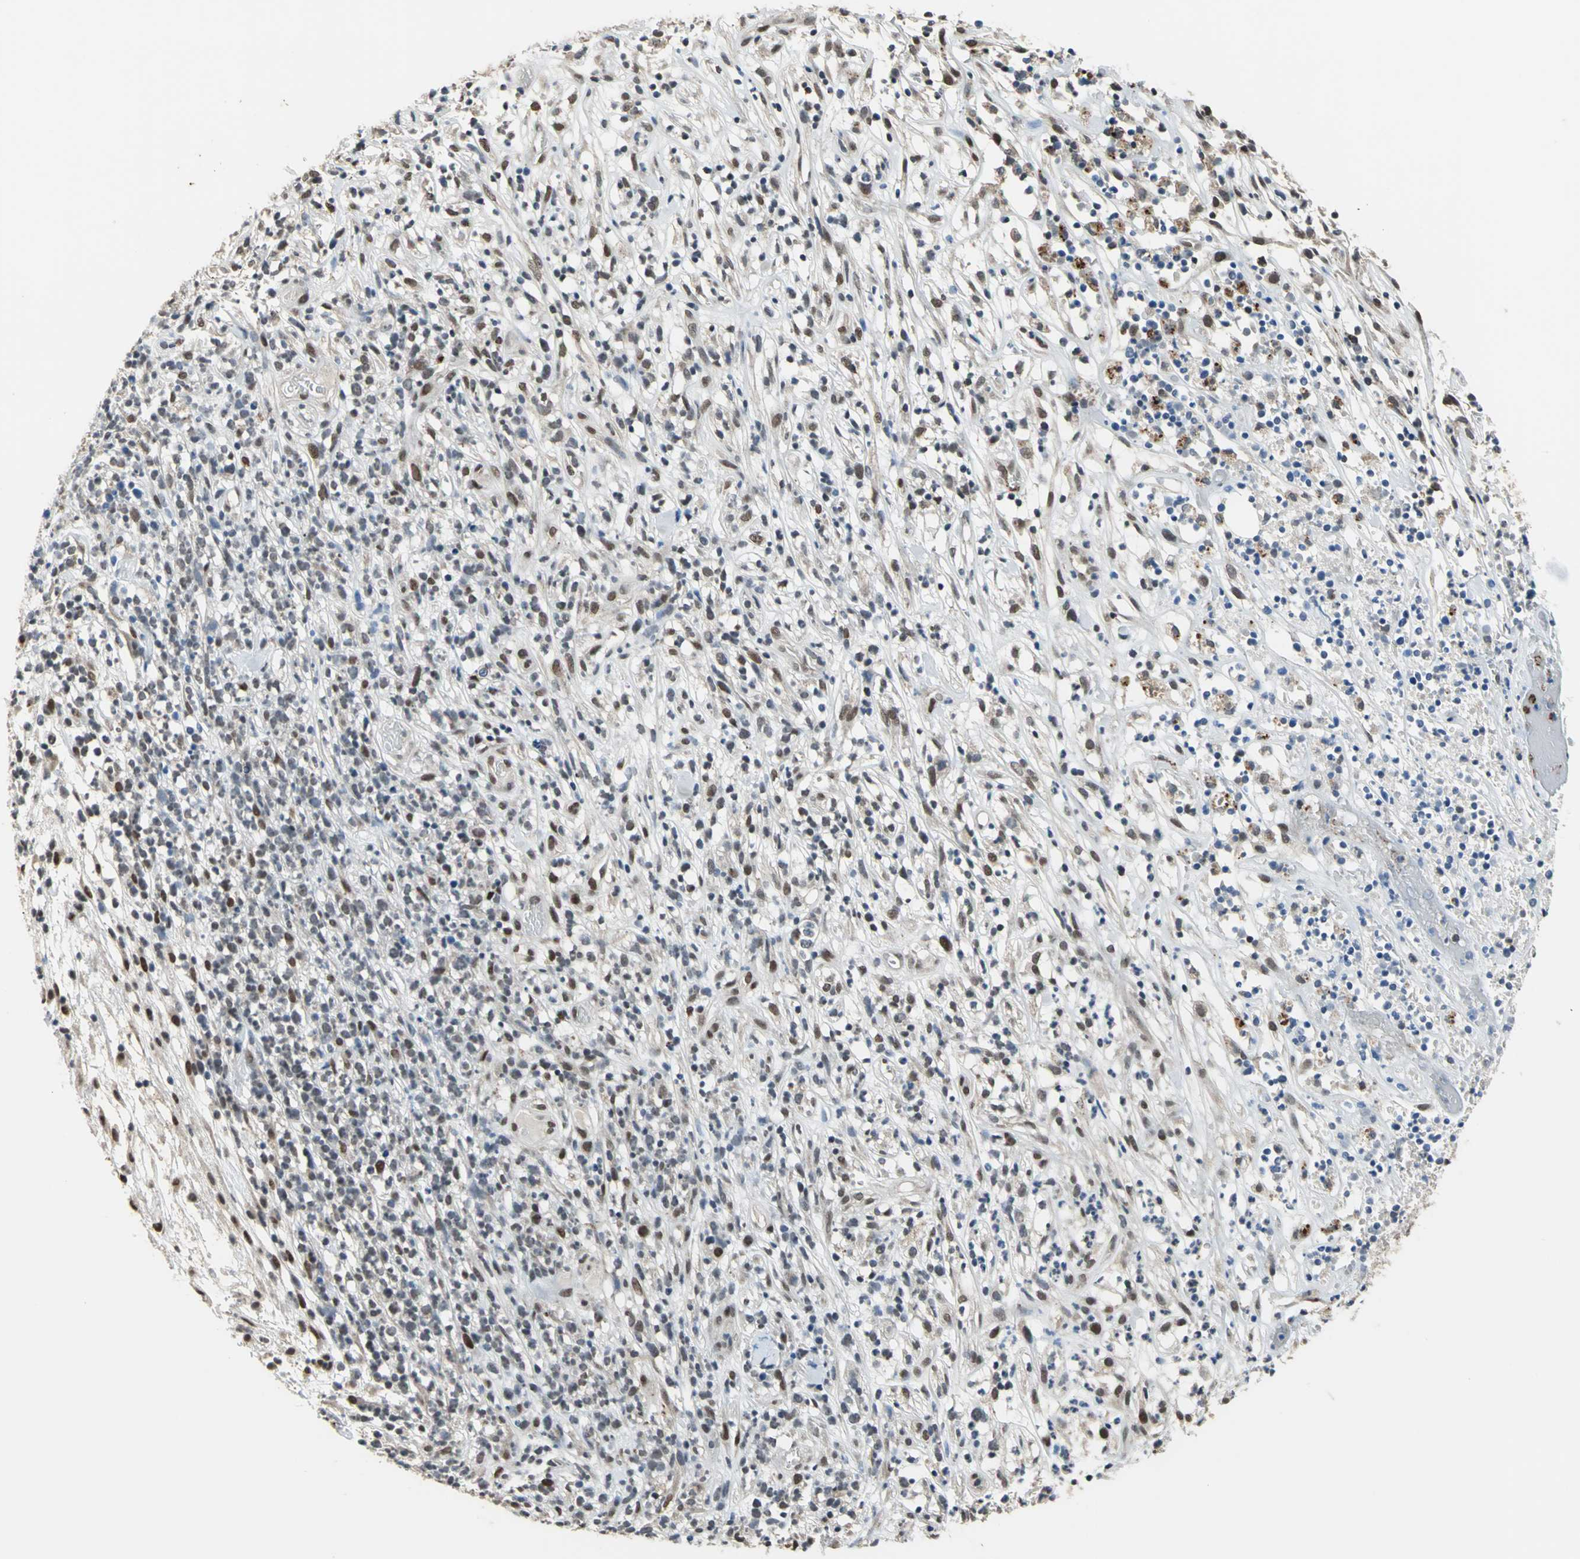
{"staining": {"intensity": "moderate", "quantity": "<25%", "location": "nuclear"}, "tissue": "lymphoma", "cell_type": "Tumor cells", "image_type": "cancer", "snomed": [{"axis": "morphology", "description": "Malignant lymphoma, non-Hodgkin's type, High grade"}, {"axis": "topography", "description": "Lymph node"}], "caption": "Tumor cells show moderate nuclear expression in approximately <25% of cells in high-grade malignant lymphoma, non-Hodgkin's type.", "gene": "ELF2", "patient": {"sex": "female", "age": 73}}